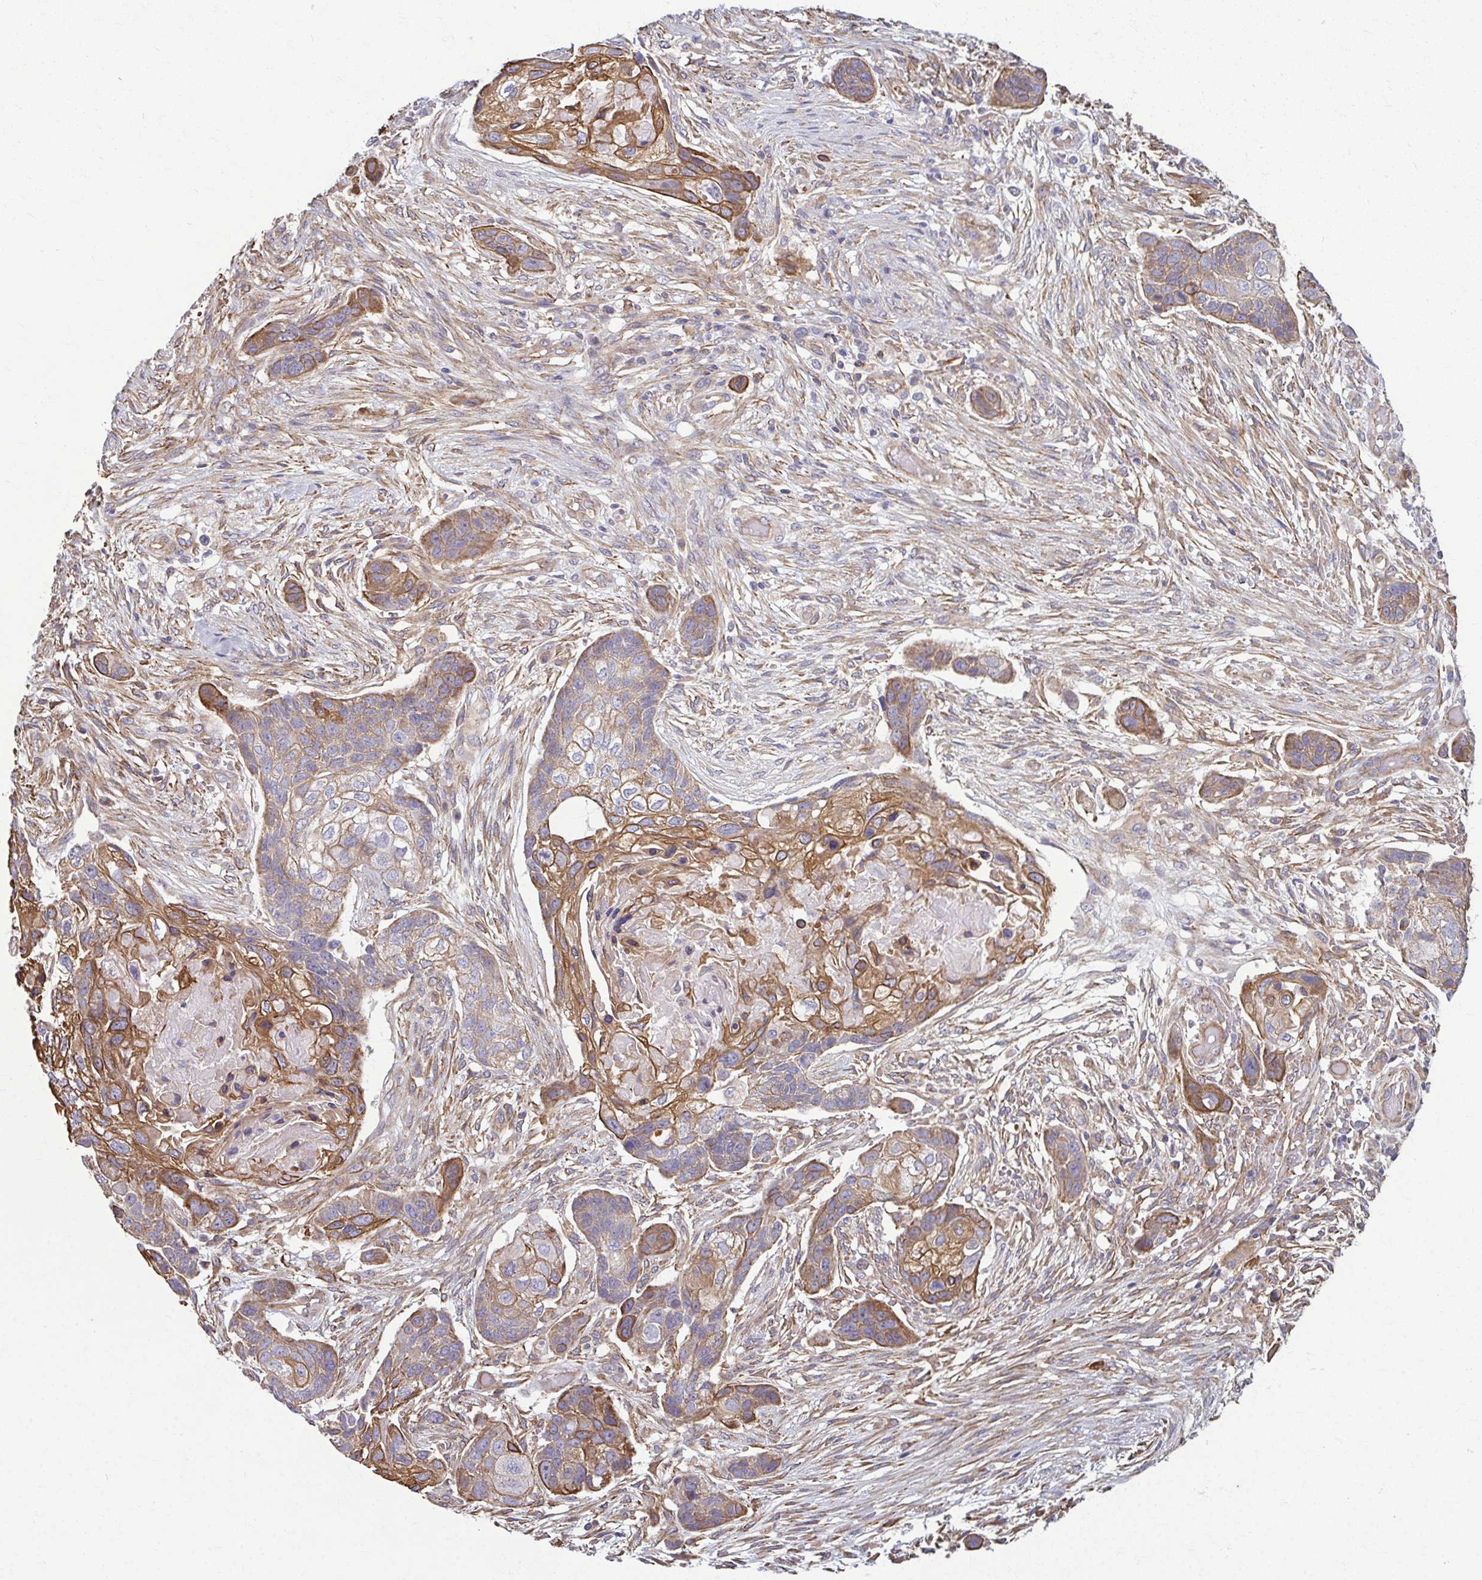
{"staining": {"intensity": "moderate", "quantity": "25%-75%", "location": "cytoplasmic/membranous"}, "tissue": "lung cancer", "cell_type": "Tumor cells", "image_type": "cancer", "snomed": [{"axis": "morphology", "description": "Squamous cell carcinoma, NOS"}, {"axis": "topography", "description": "Lung"}], "caption": "Protein positivity by immunohistochemistry exhibits moderate cytoplasmic/membranous positivity in approximately 25%-75% of tumor cells in lung cancer (squamous cell carcinoma). Using DAB (brown) and hematoxylin (blue) stains, captured at high magnification using brightfield microscopy.", "gene": "EID2B", "patient": {"sex": "male", "age": 69}}